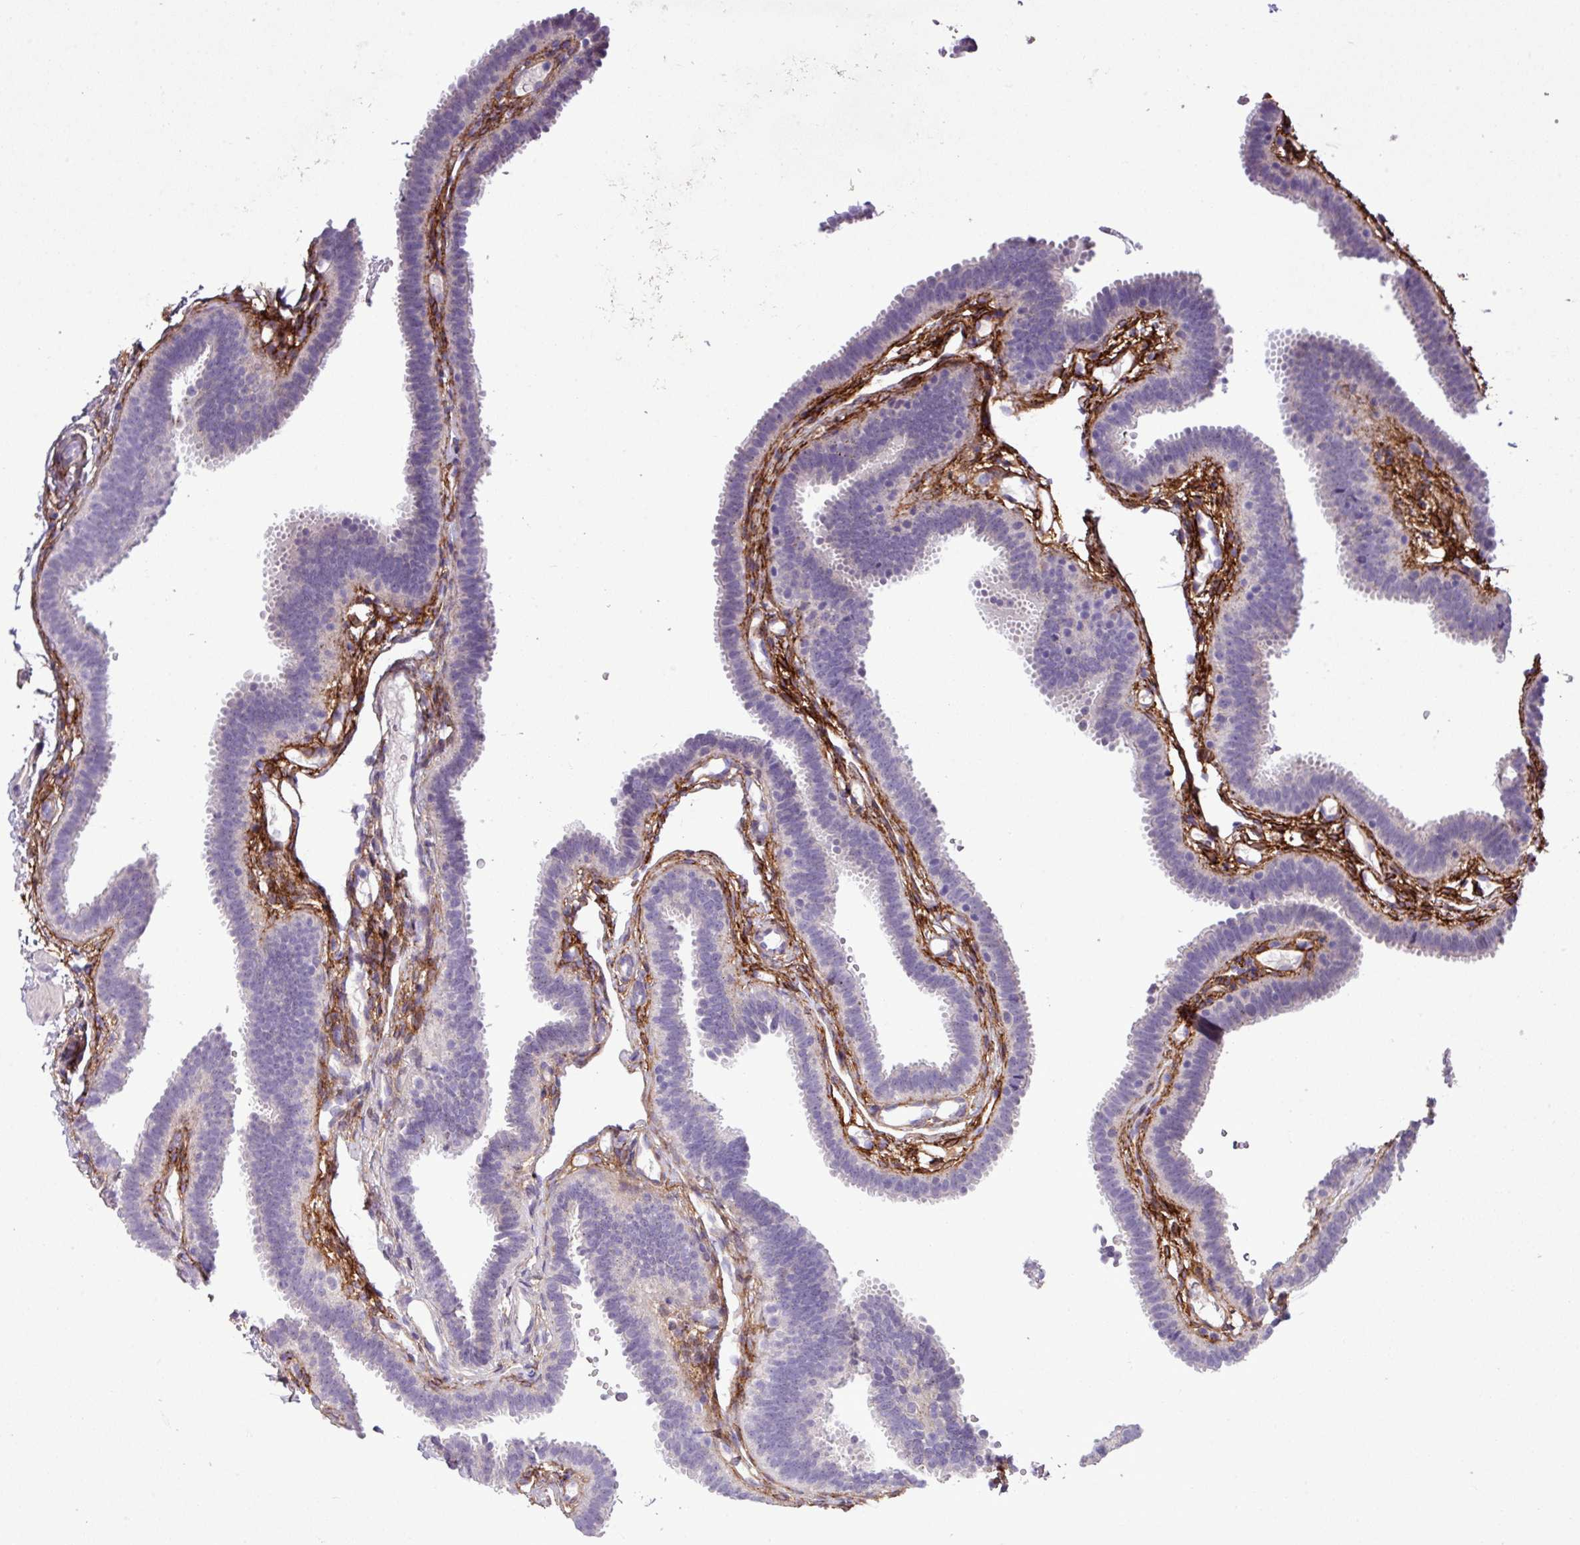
{"staining": {"intensity": "negative", "quantity": "none", "location": "none"}, "tissue": "fallopian tube", "cell_type": "Glandular cells", "image_type": "normal", "snomed": [{"axis": "morphology", "description": "Normal tissue, NOS"}, {"axis": "topography", "description": "Fallopian tube"}], "caption": "High power microscopy photomicrograph of an IHC micrograph of normal fallopian tube, revealing no significant staining in glandular cells.", "gene": "CD248", "patient": {"sex": "female", "age": 37}}